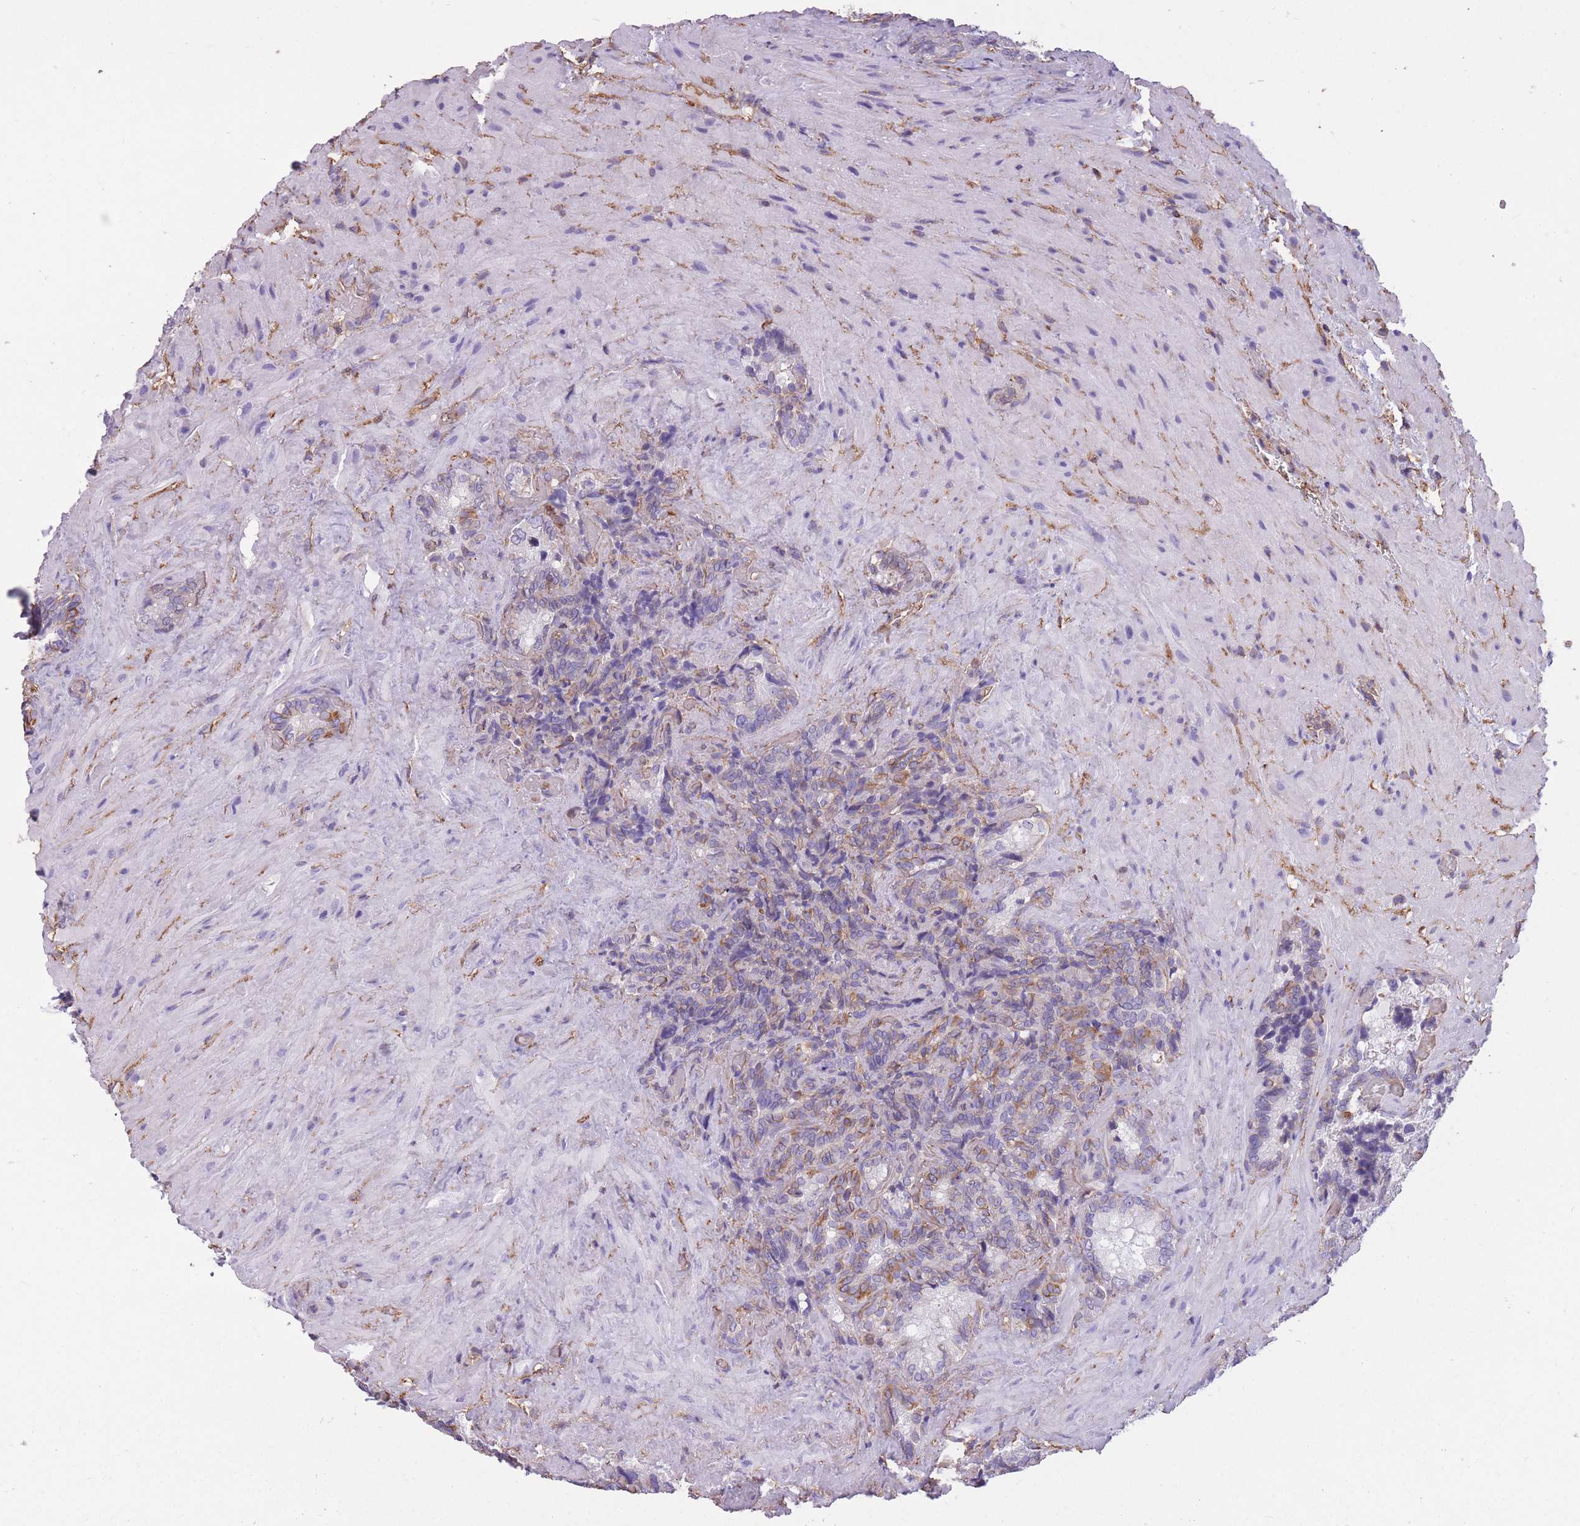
{"staining": {"intensity": "moderate", "quantity": "<25%", "location": "cytoplasmic/membranous"}, "tissue": "seminal vesicle", "cell_type": "Glandular cells", "image_type": "normal", "snomed": [{"axis": "morphology", "description": "Normal tissue, NOS"}, {"axis": "topography", "description": "Seminal veicle"}], "caption": "Immunohistochemistry (IHC) micrograph of benign seminal vesicle: seminal vesicle stained using immunohistochemistry reveals low levels of moderate protein expression localized specifically in the cytoplasmic/membranous of glandular cells, appearing as a cytoplasmic/membranous brown color.", "gene": "ADD1", "patient": {"sex": "male", "age": 62}}